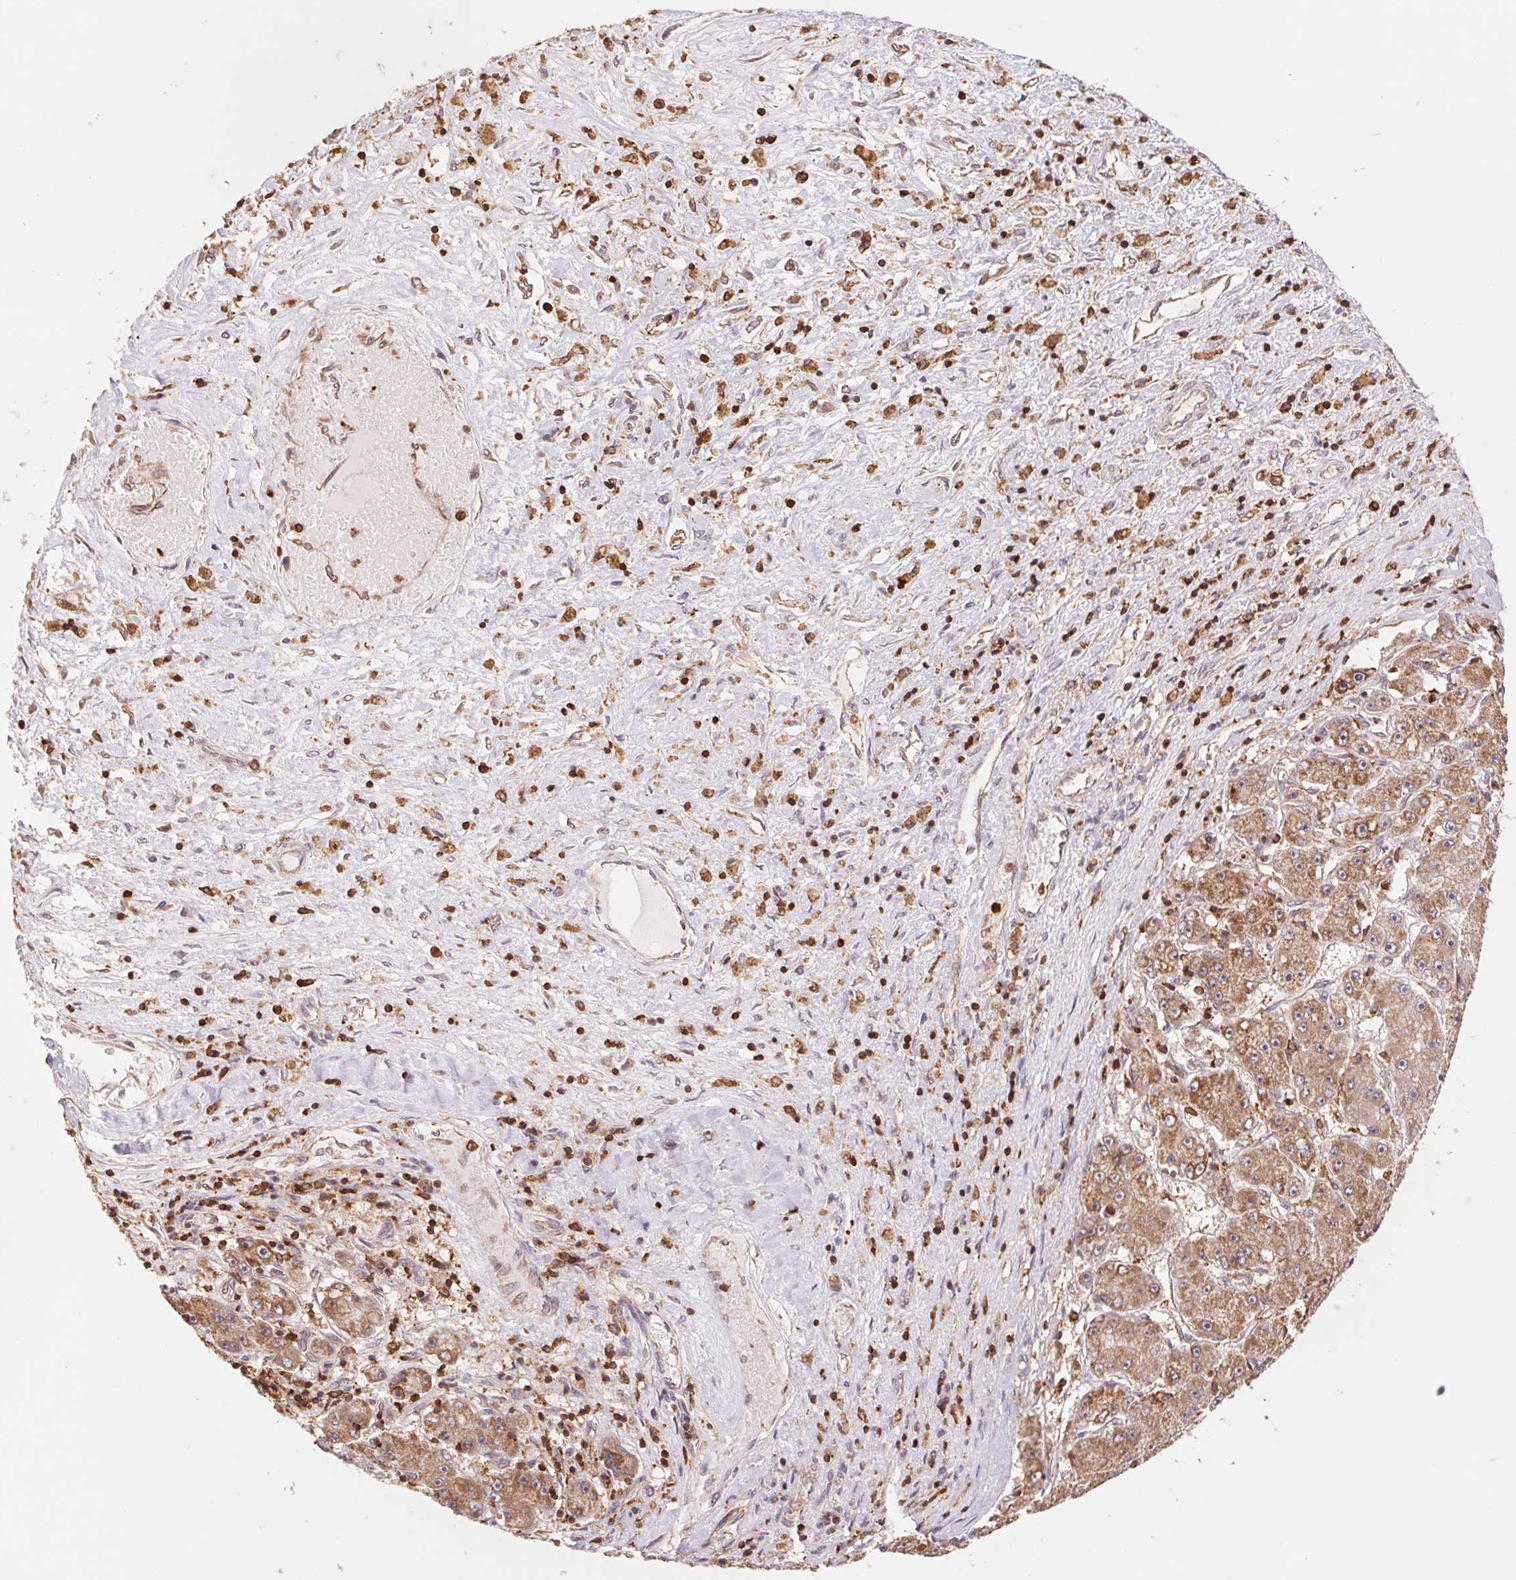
{"staining": {"intensity": "moderate", "quantity": ">75%", "location": "cytoplasmic/membranous"}, "tissue": "liver cancer", "cell_type": "Tumor cells", "image_type": "cancer", "snomed": [{"axis": "morphology", "description": "Carcinoma, Hepatocellular, NOS"}, {"axis": "topography", "description": "Liver"}], "caption": "Hepatocellular carcinoma (liver) was stained to show a protein in brown. There is medium levels of moderate cytoplasmic/membranous positivity in about >75% of tumor cells. (brown staining indicates protein expression, while blue staining denotes nuclei).", "gene": "URM1", "patient": {"sex": "female", "age": 61}}